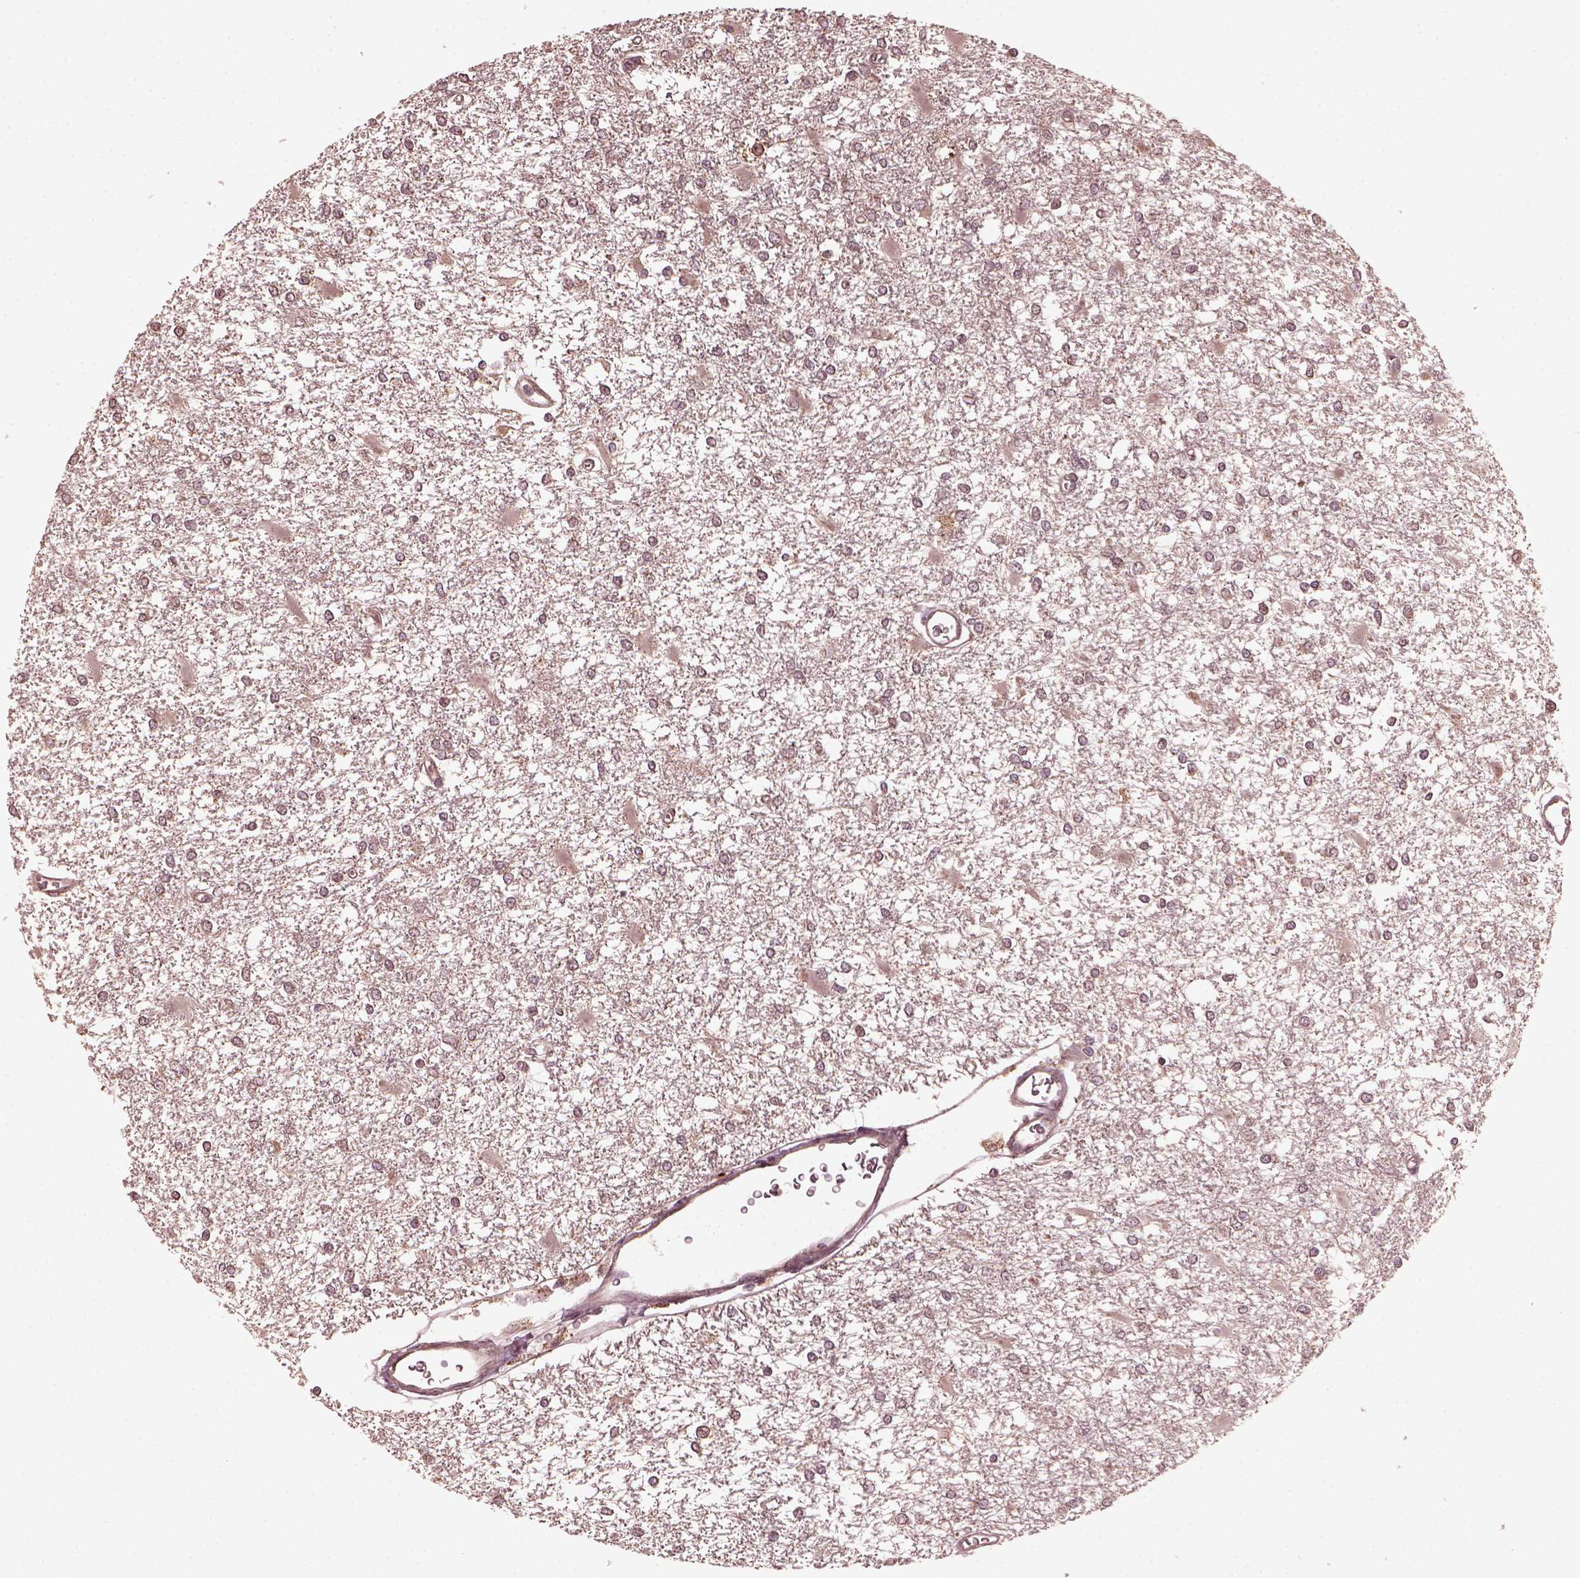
{"staining": {"intensity": "weak", "quantity": ">75%", "location": "cytoplasmic/membranous"}, "tissue": "glioma", "cell_type": "Tumor cells", "image_type": "cancer", "snomed": [{"axis": "morphology", "description": "Glioma, malignant, High grade"}, {"axis": "topography", "description": "Cerebral cortex"}], "caption": "Immunohistochemistry (IHC) histopathology image of human glioma stained for a protein (brown), which demonstrates low levels of weak cytoplasmic/membranous staining in about >75% of tumor cells.", "gene": "ZNF292", "patient": {"sex": "male", "age": 79}}